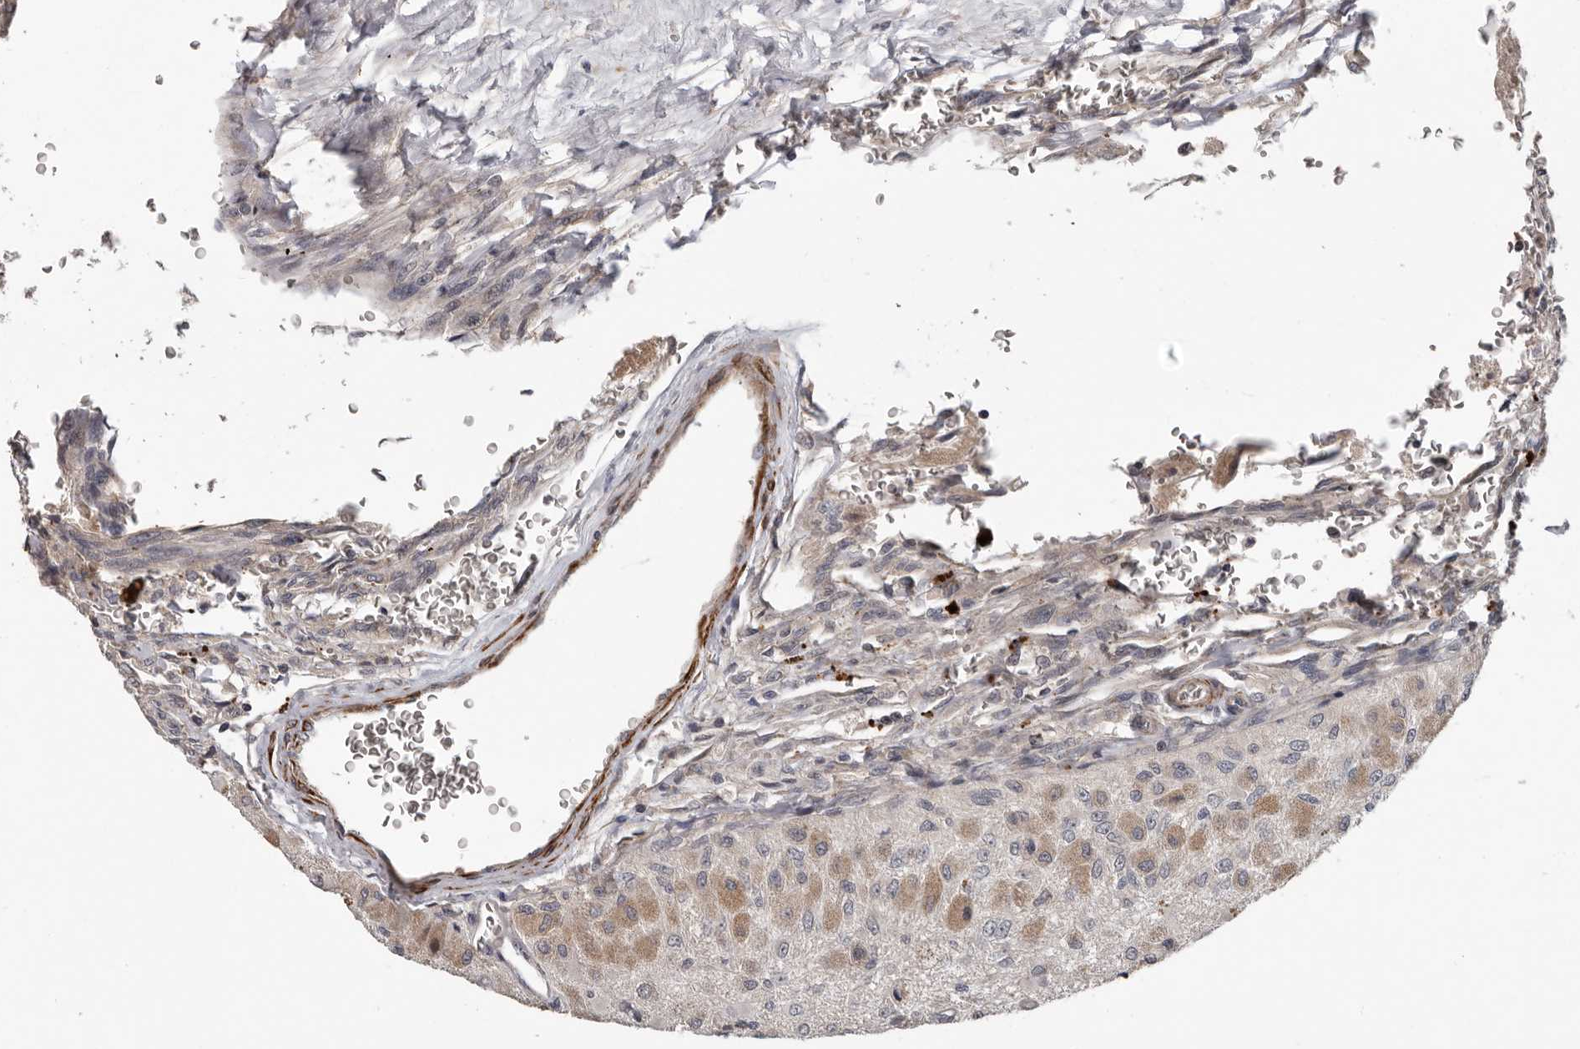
{"staining": {"intensity": "weak", "quantity": "25%-75%", "location": "cytoplasmic/membranous"}, "tissue": "glioma", "cell_type": "Tumor cells", "image_type": "cancer", "snomed": [{"axis": "morphology", "description": "Normal tissue, NOS"}, {"axis": "morphology", "description": "Glioma, malignant, High grade"}, {"axis": "topography", "description": "Cerebral cortex"}], "caption": "A micrograph of high-grade glioma (malignant) stained for a protein exhibits weak cytoplasmic/membranous brown staining in tumor cells. The protein of interest is stained brown, and the nuclei are stained in blue (DAB (3,3'-diaminobenzidine) IHC with brightfield microscopy, high magnification).", "gene": "FGFR4", "patient": {"sex": "male", "age": 77}}